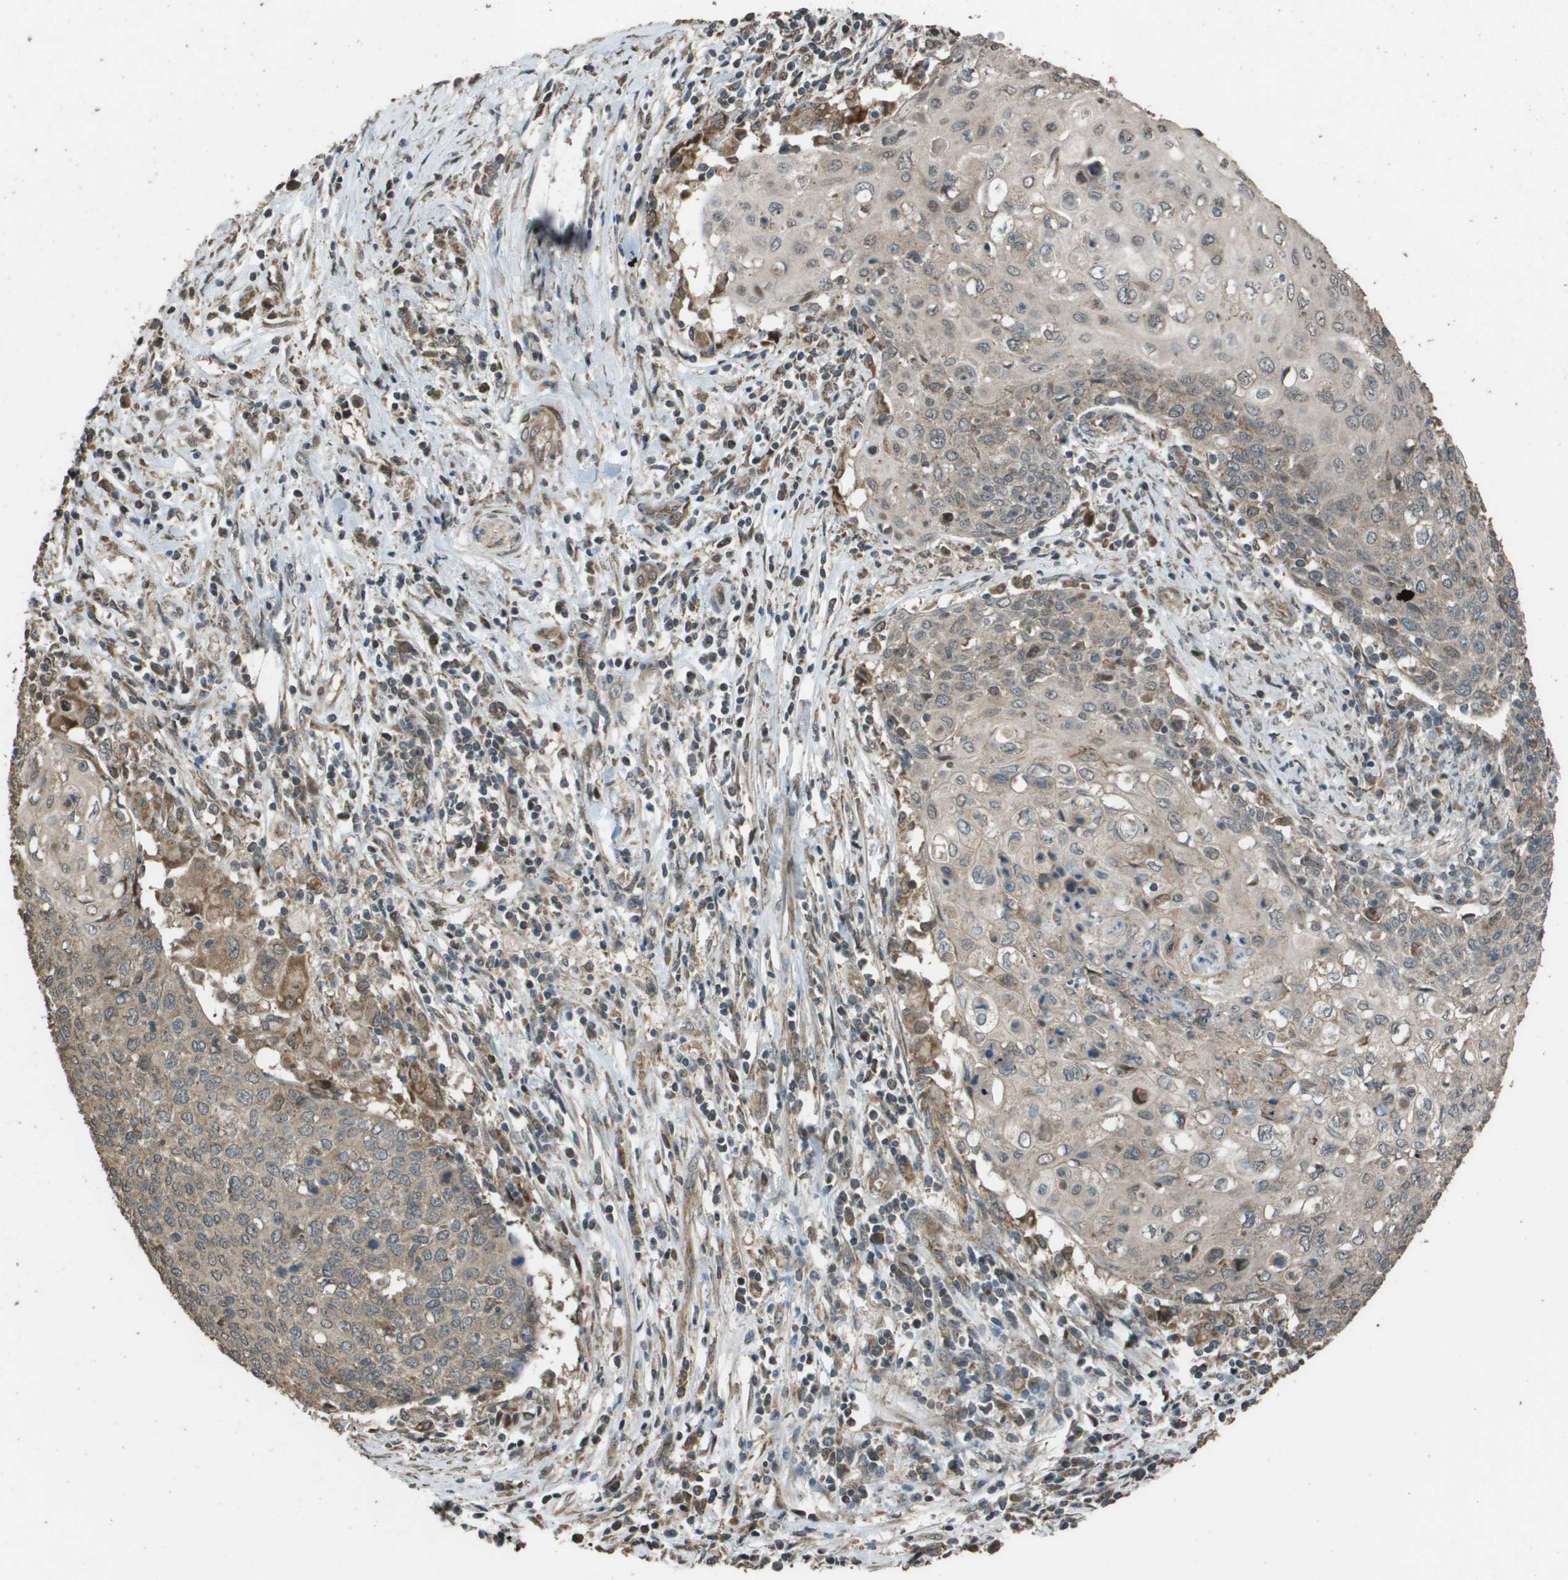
{"staining": {"intensity": "moderate", "quantity": "<25%", "location": "cytoplasmic/membranous"}, "tissue": "cervical cancer", "cell_type": "Tumor cells", "image_type": "cancer", "snomed": [{"axis": "morphology", "description": "Squamous cell carcinoma, NOS"}, {"axis": "topography", "description": "Cervix"}], "caption": "Cervical squamous cell carcinoma tissue reveals moderate cytoplasmic/membranous staining in about <25% of tumor cells, visualized by immunohistochemistry.", "gene": "FIG4", "patient": {"sex": "female", "age": 39}}